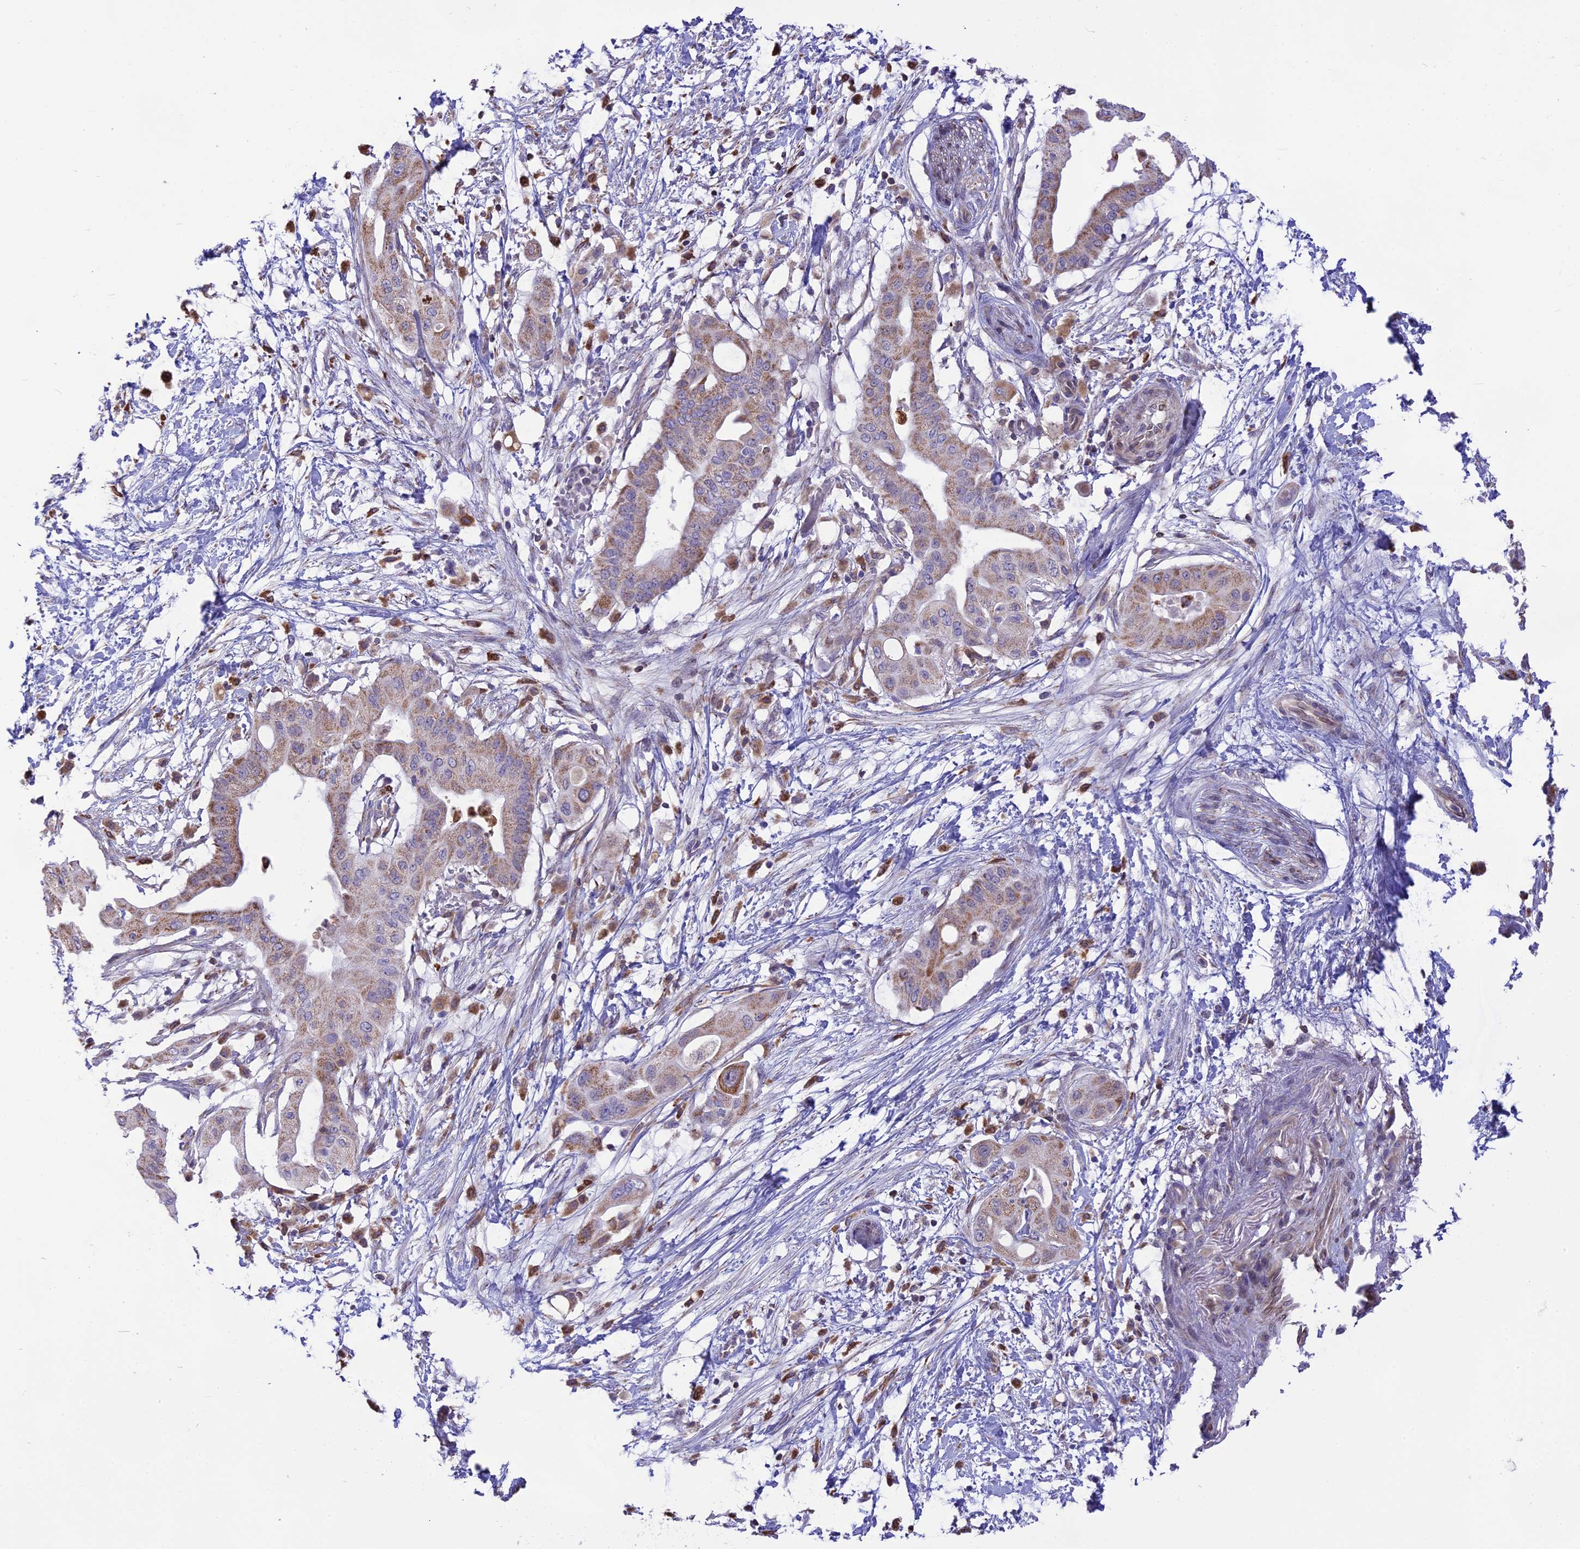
{"staining": {"intensity": "moderate", "quantity": "<25%", "location": "cytoplasmic/membranous"}, "tissue": "pancreatic cancer", "cell_type": "Tumor cells", "image_type": "cancer", "snomed": [{"axis": "morphology", "description": "Adenocarcinoma, NOS"}, {"axis": "topography", "description": "Pancreas"}], "caption": "This photomicrograph demonstrates adenocarcinoma (pancreatic) stained with immunohistochemistry to label a protein in brown. The cytoplasmic/membranous of tumor cells show moderate positivity for the protein. Nuclei are counter-stained blue.", "gene": "DOC2B", "patient": {"sex": "male", "age": 68}}